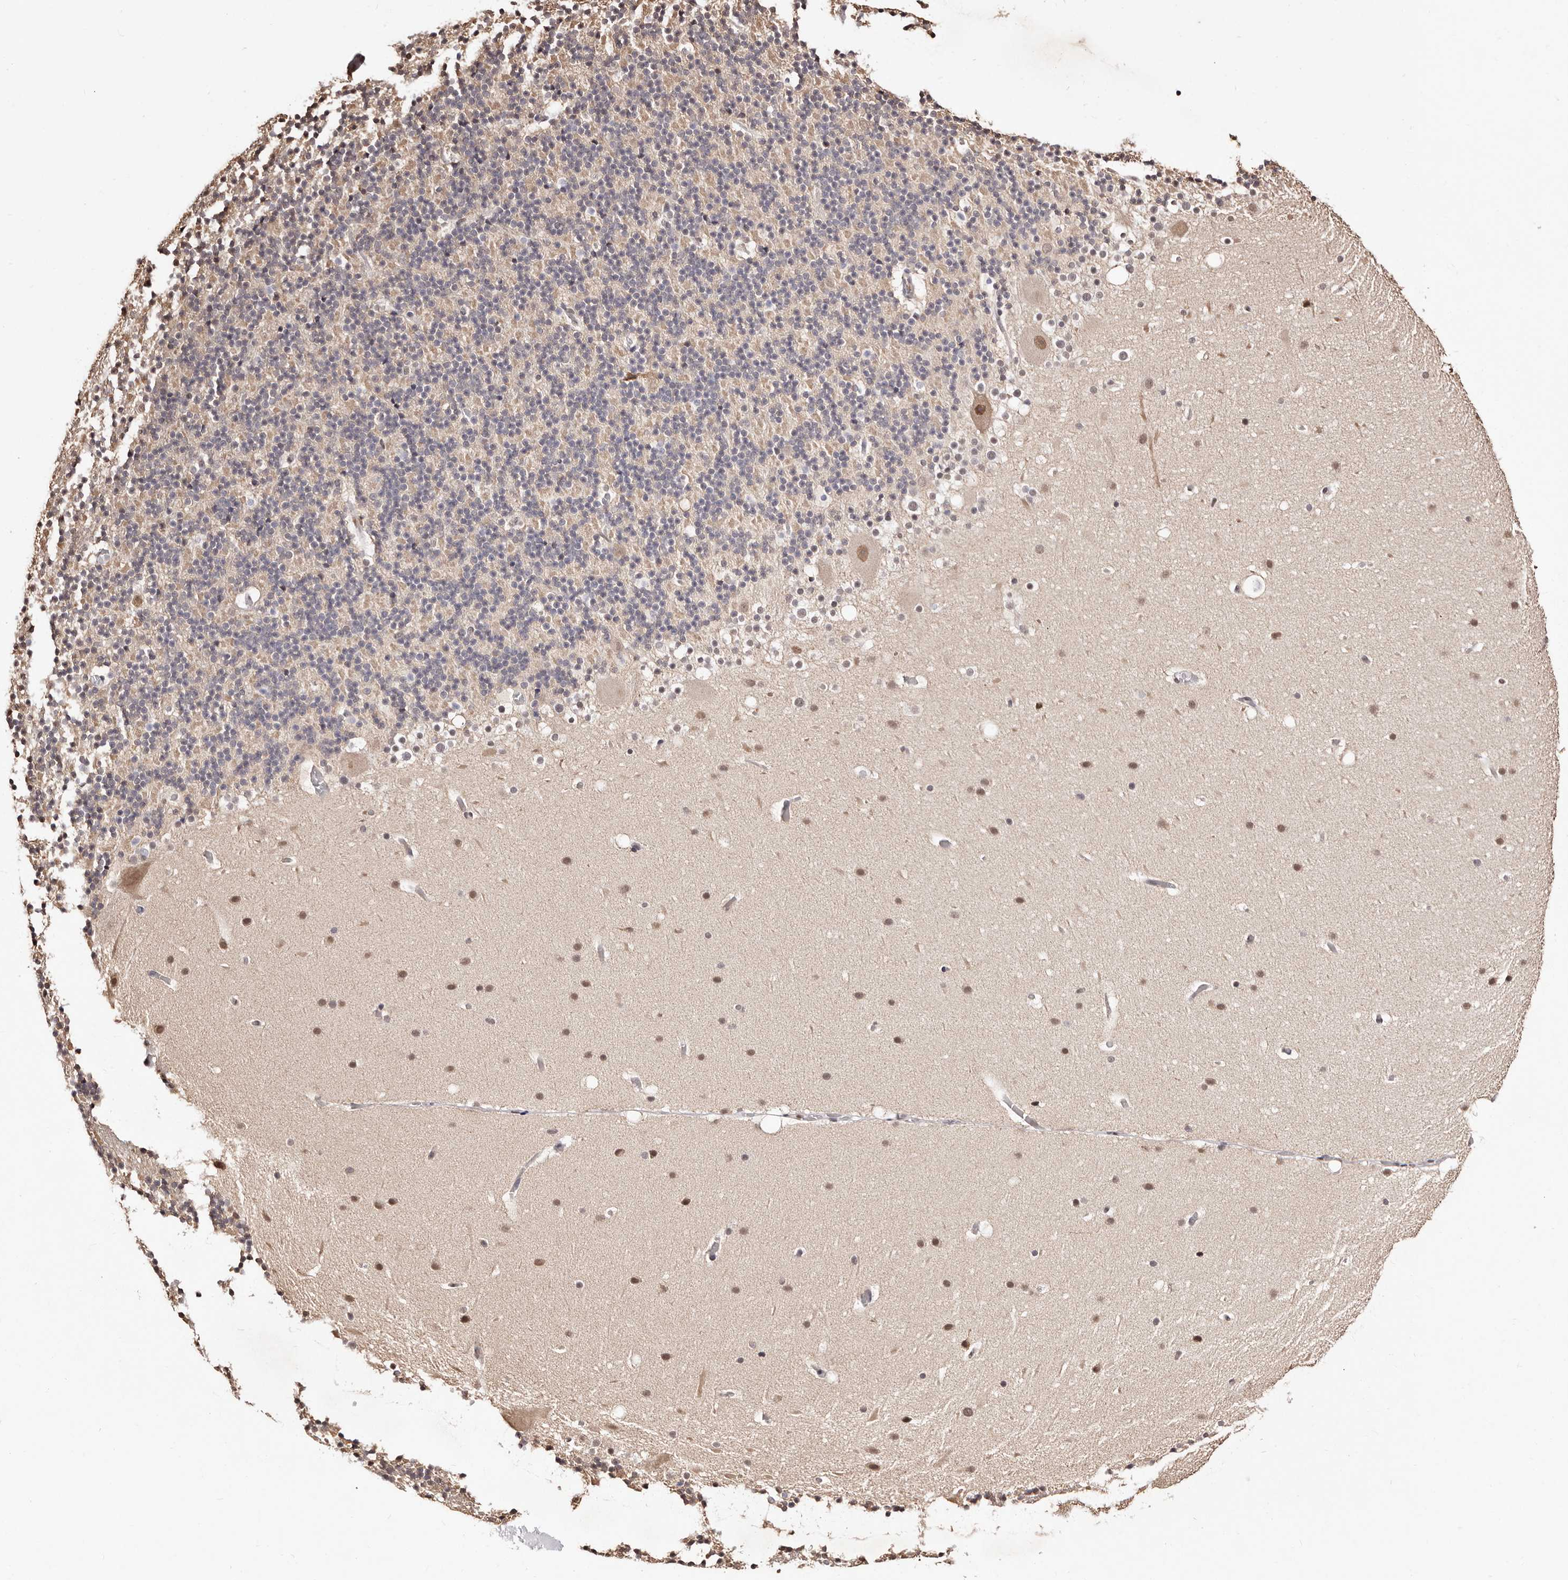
{"staining": {"intensity": "negative", "quantity": "none", "location": "none"}, "tissue": "cerebellum", "cell_type": "Cells in granular layer", "image_type": "normal", "snomed": [{"axis": "morphology", "description": "Normal tissue, NOS"}, {"axis": "topography", "description": "Cerebellum"}], "caption": "IHC histopathology image of unremarkable human cerebellum stained for a protein (brown), which exhibits no expression in cells in granular layer.", "gene": "BICRAL", "patient": {"sex": "male", "age": 57}}